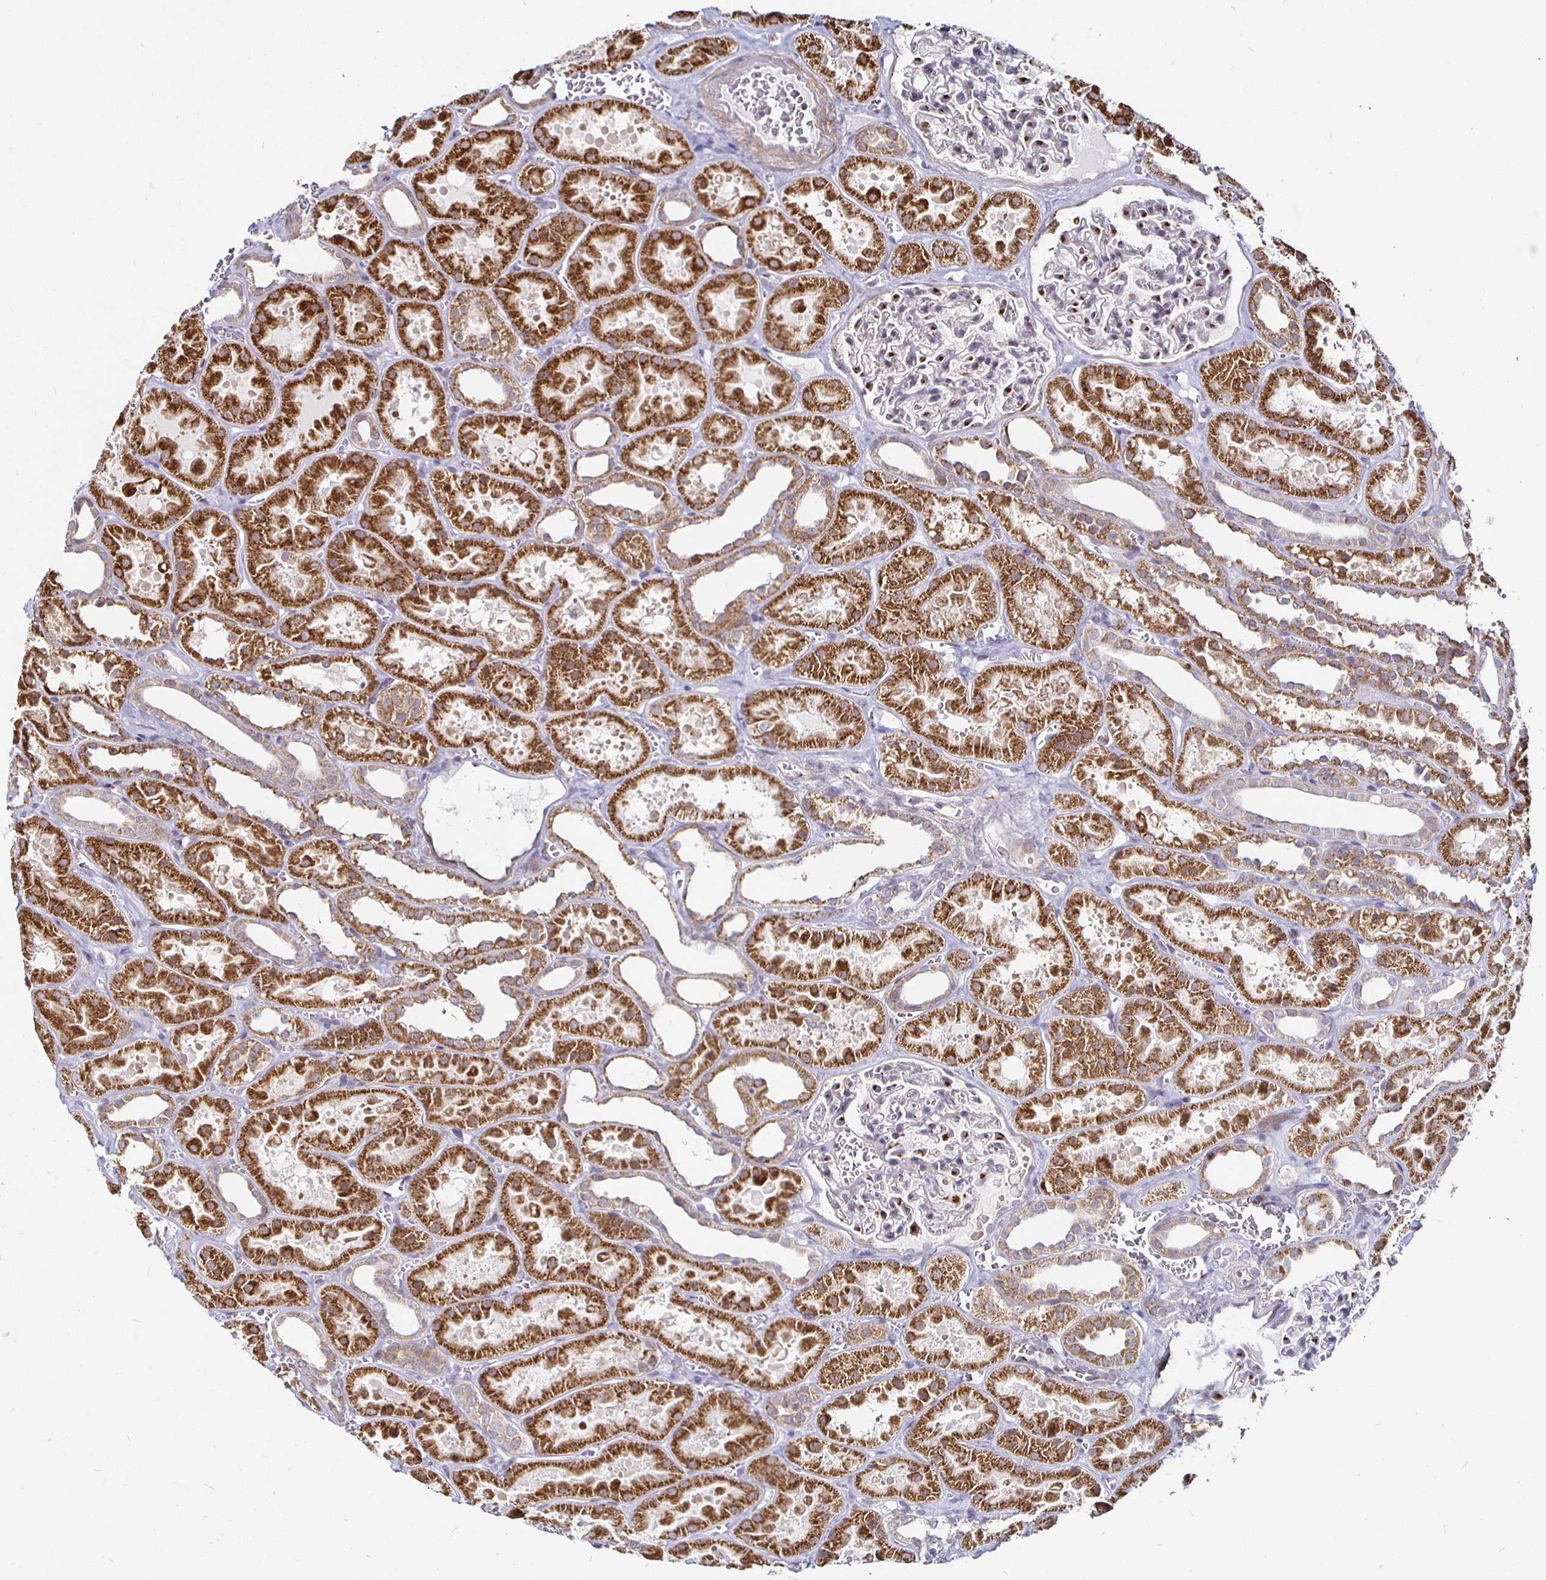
{"staining": {"intensity": "strong", "quantity": "<25%", "location": "cytoplasmic/membranous"}, "tissue": "kidney", "cell_type": "Cells in glomeruli", "image_type": "normal", "snomed": [{"axis": "morphology", "description": "Normal tissue, NOS"}, {"axis": "topography", "description": "Kidney"}], "caption": "Kidney stained with DAB (3,3'-diaminobenzidine) IHC reveals medium levels of strong cytoplasmic/membranous positivity in about <25% of cells in glomeruli.", "gene": "ATG3", "patient": {"sex": "female", "age": 41}}